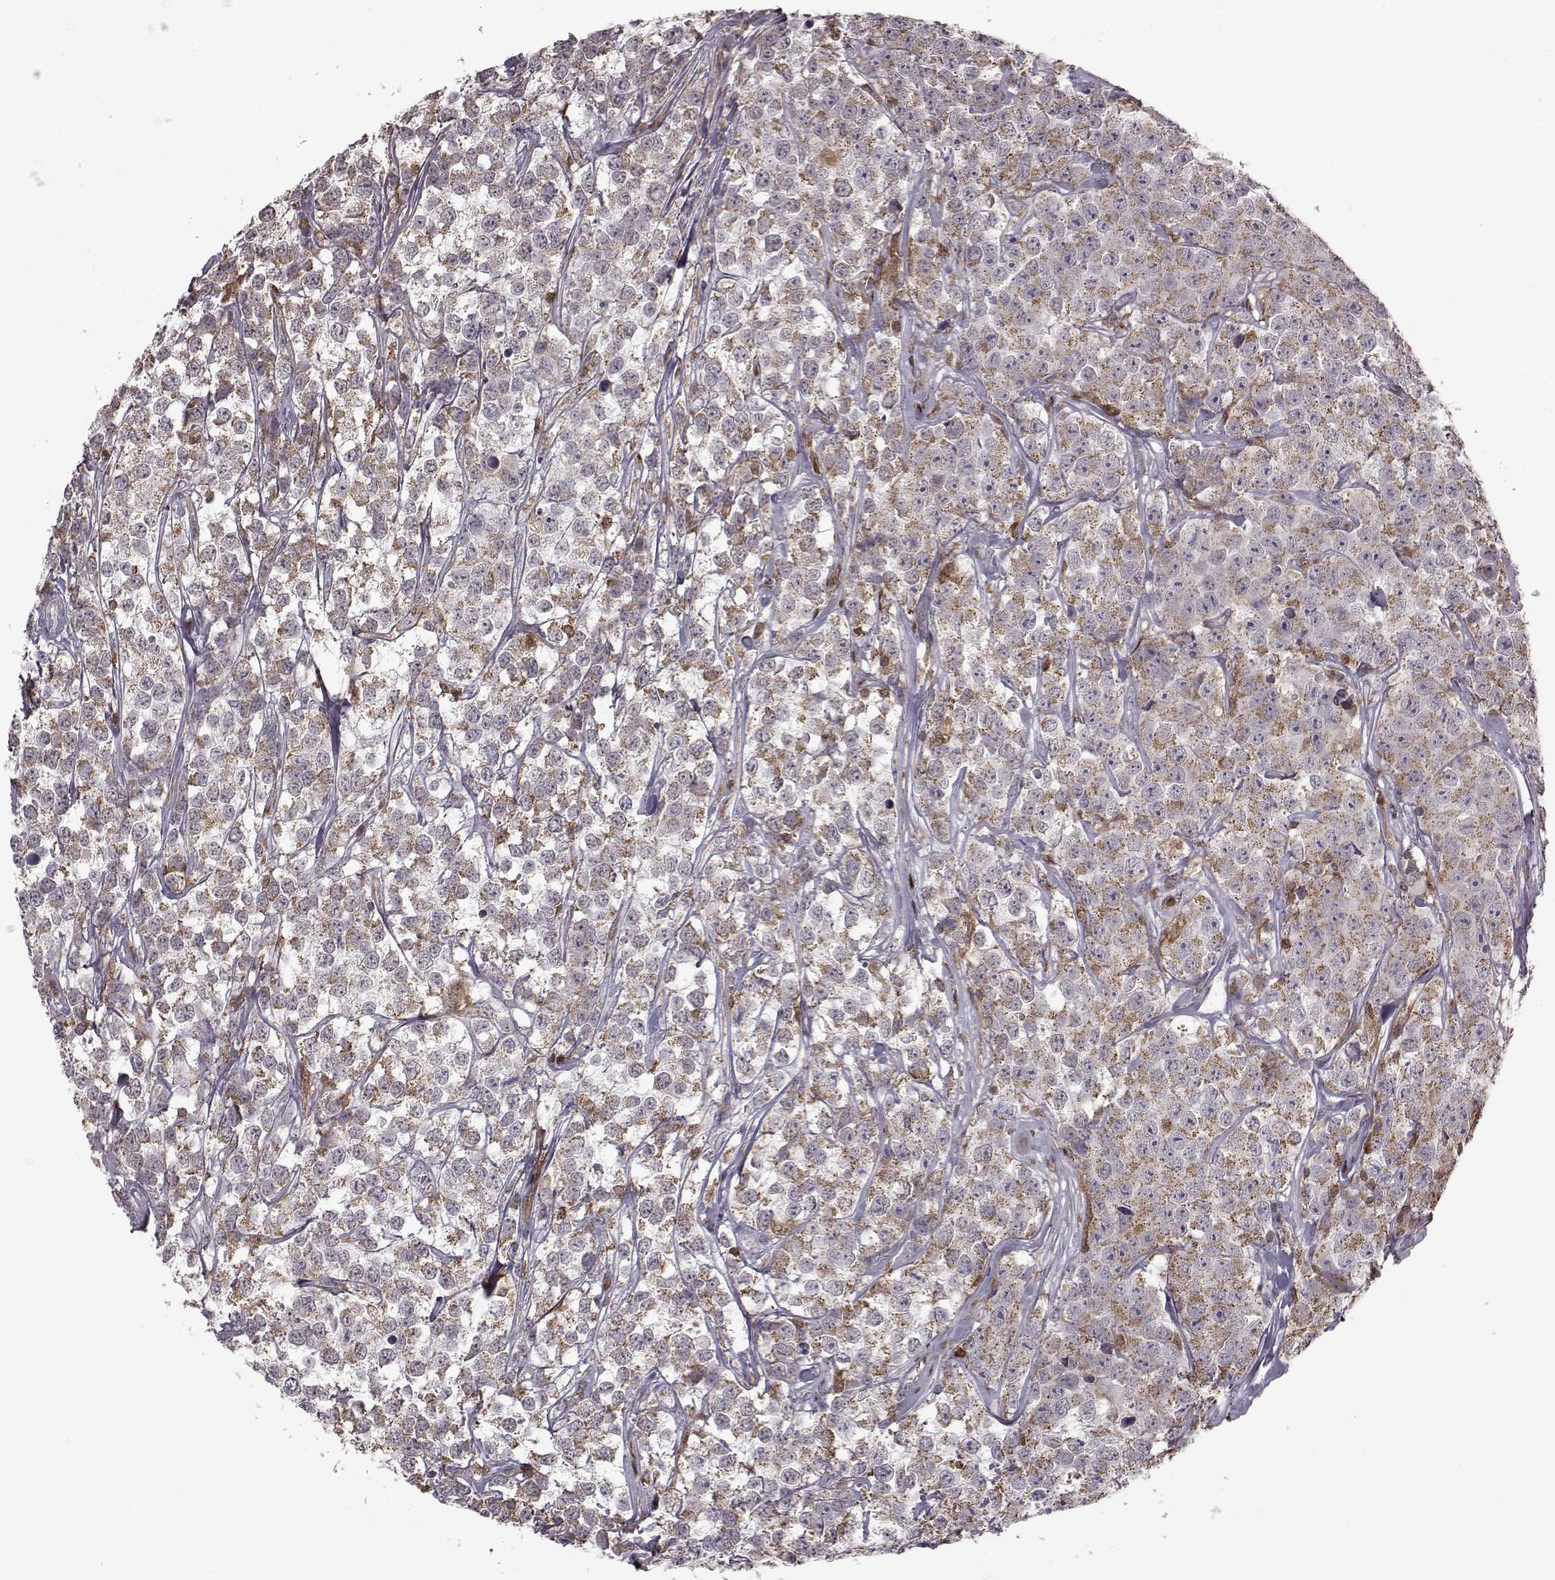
{"staining": {"intensity": "weak", "quantity": "25%-75%", "location": "cytoplasmic/membranous"}, "tissue": "testis cancer", "cell_type": "Tumor cells", "image_type": "cancer", "snomed": [{"axis": "morphology", "description": "Seminoma, NOS"}, {"axis": "topography", "description": "Testis"}], "caption": "About 25%-75% of tumor cells in testis cancer (seminoma) demonstrate weak cytoplasmic/membranous protein positivity as visualized by brown immunohistochemical staining.", "gene": "DOK2", "patient": {"sex": "male", "age": 59}}